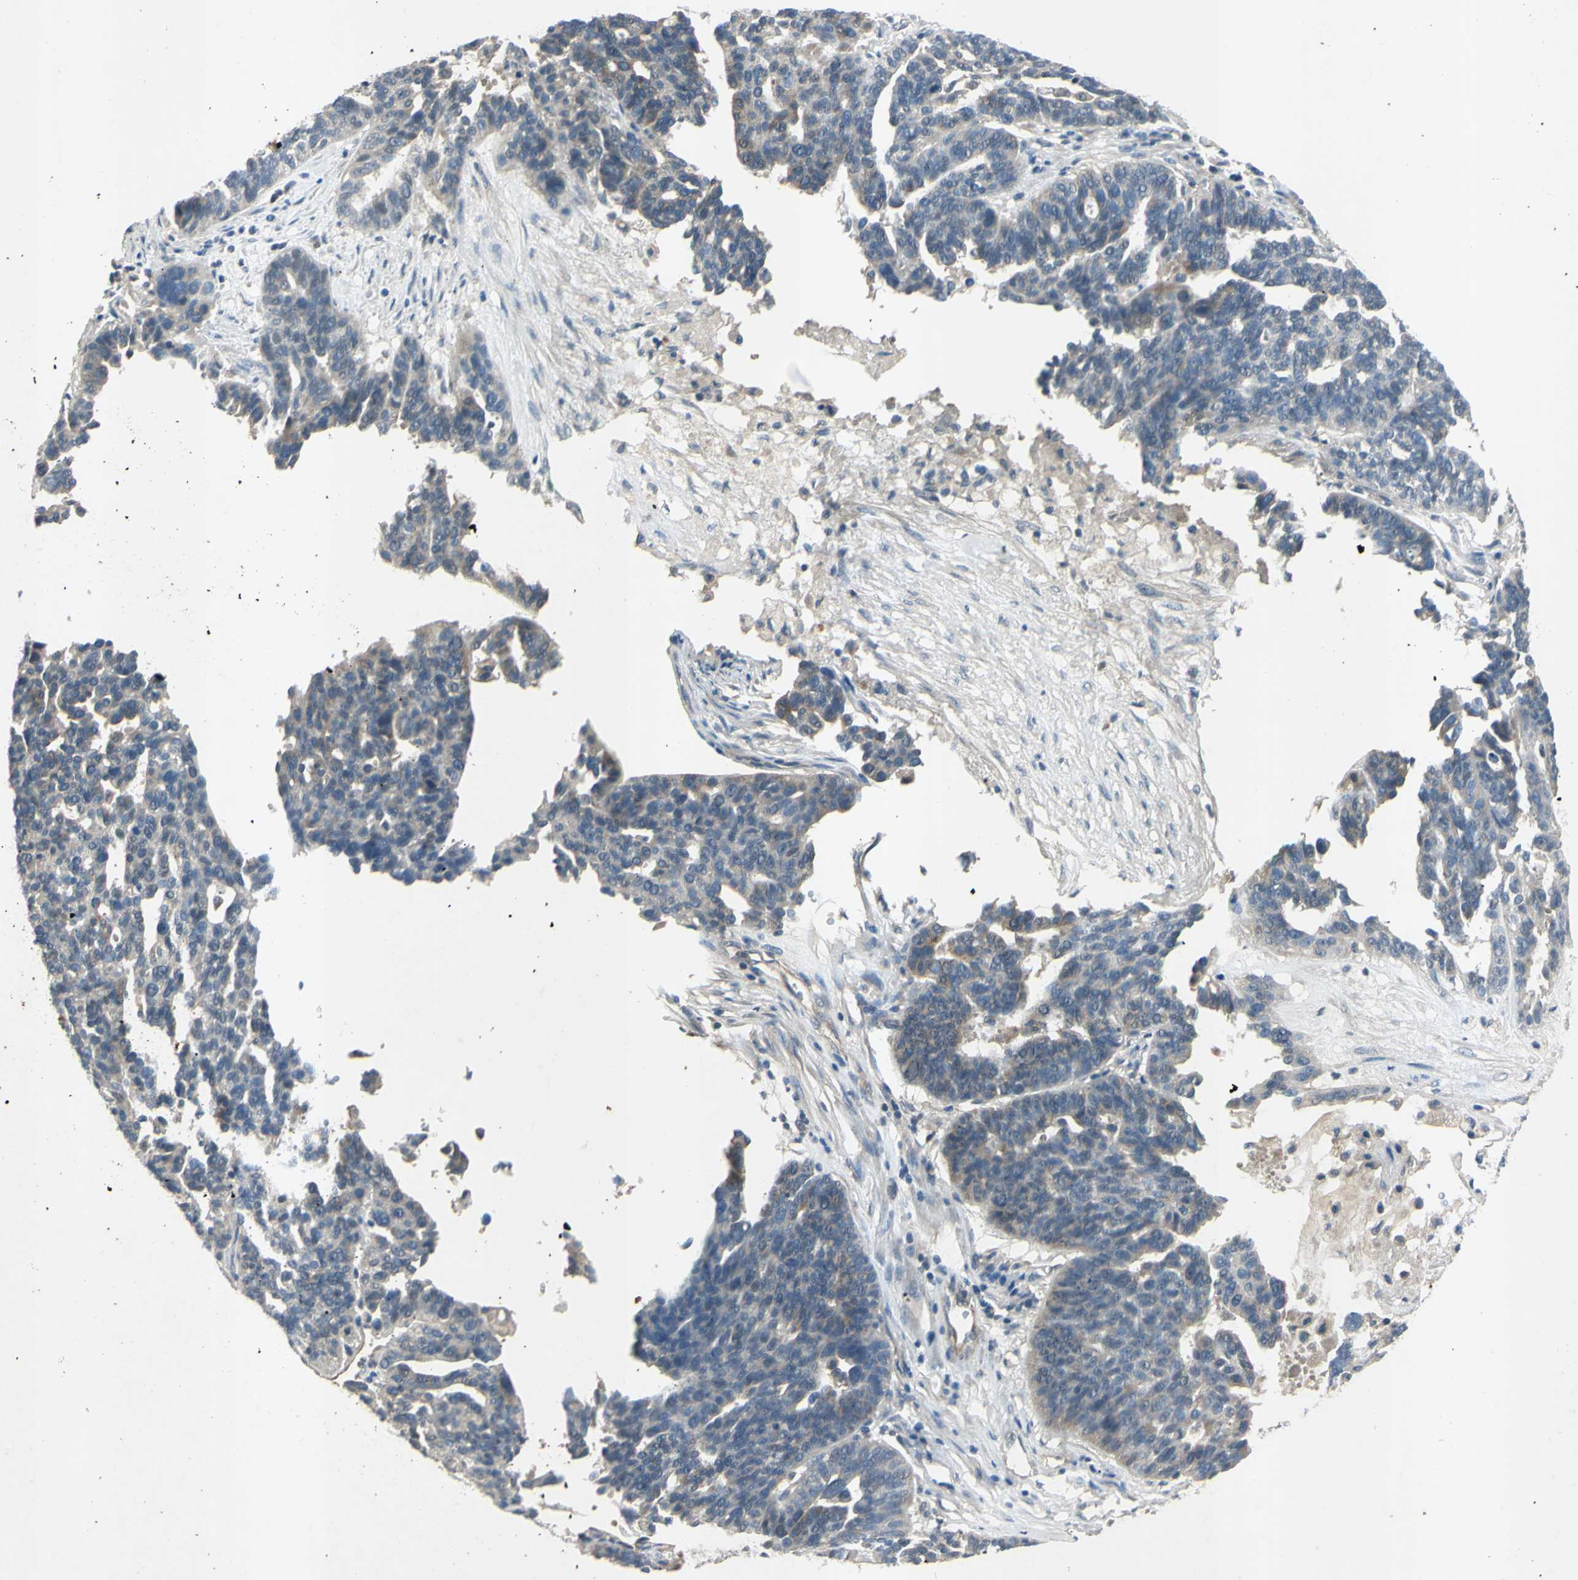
{"staining": {"intensity": "weak", "quantity": "<25%", "location": "cytoplasmic/membranous"}, "tissue": "ovarian cancer", "cell_type": "Tumor cells", "image_type": "cancer", "snomed": [{"axis": "morphology", "description": "Cystadenocarcinoma, serous, NOS"}, {"axis": "topography", "description": "Ovary"}], "caption": "The micrograph shows no staining of tumor cells in ovarian serous cystadenocarcinoma. The staining is performed using DAB brown chromogen with nuclei counter-stained in using hematoxylin.", "gene": "AATK", "patient": {"sex": "female", "age": 59}}